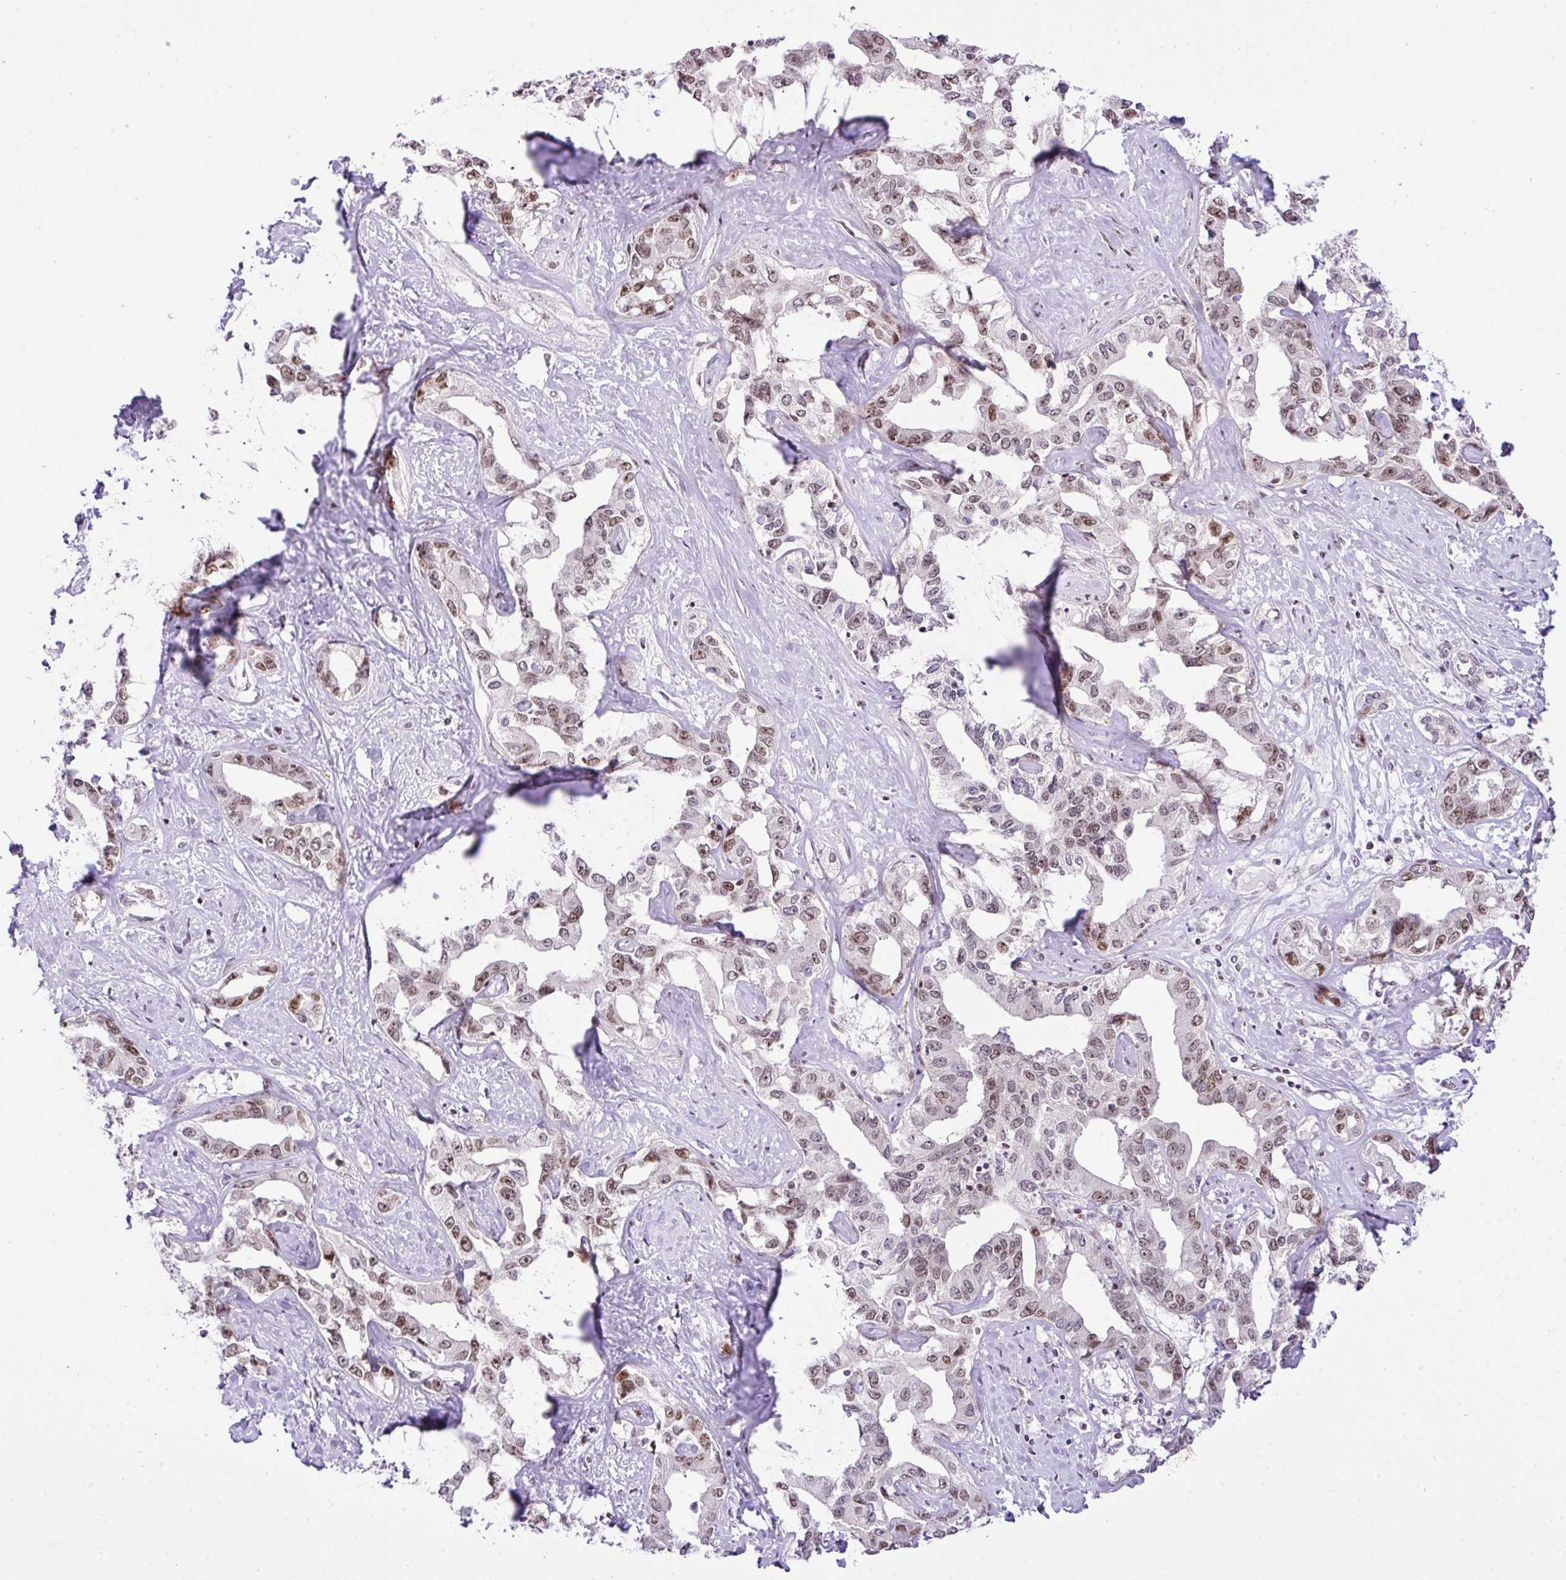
{"staining": {"intensity": "moderate", "quantity": "25%-75%", "location": "nuclear"}, "tissue": "liver cancer", "cell_type": "Tumor cells", "image_type": "cancer", "snomed": [{"axis": "morphology", "description": "Cholangiocarcinoma"}, {"axis": "topography", "description": "Liver"}], "caption": "DAB (3,3'-diaminobenzidine) immunohistochemical staining of liver cancer (cholangiocarcinoma) shows moderate nuclear protein expression in about 25%-75% of tumor cells.", "gene": "CCDC137", "patient": {"sex": "male", "age": 59}}